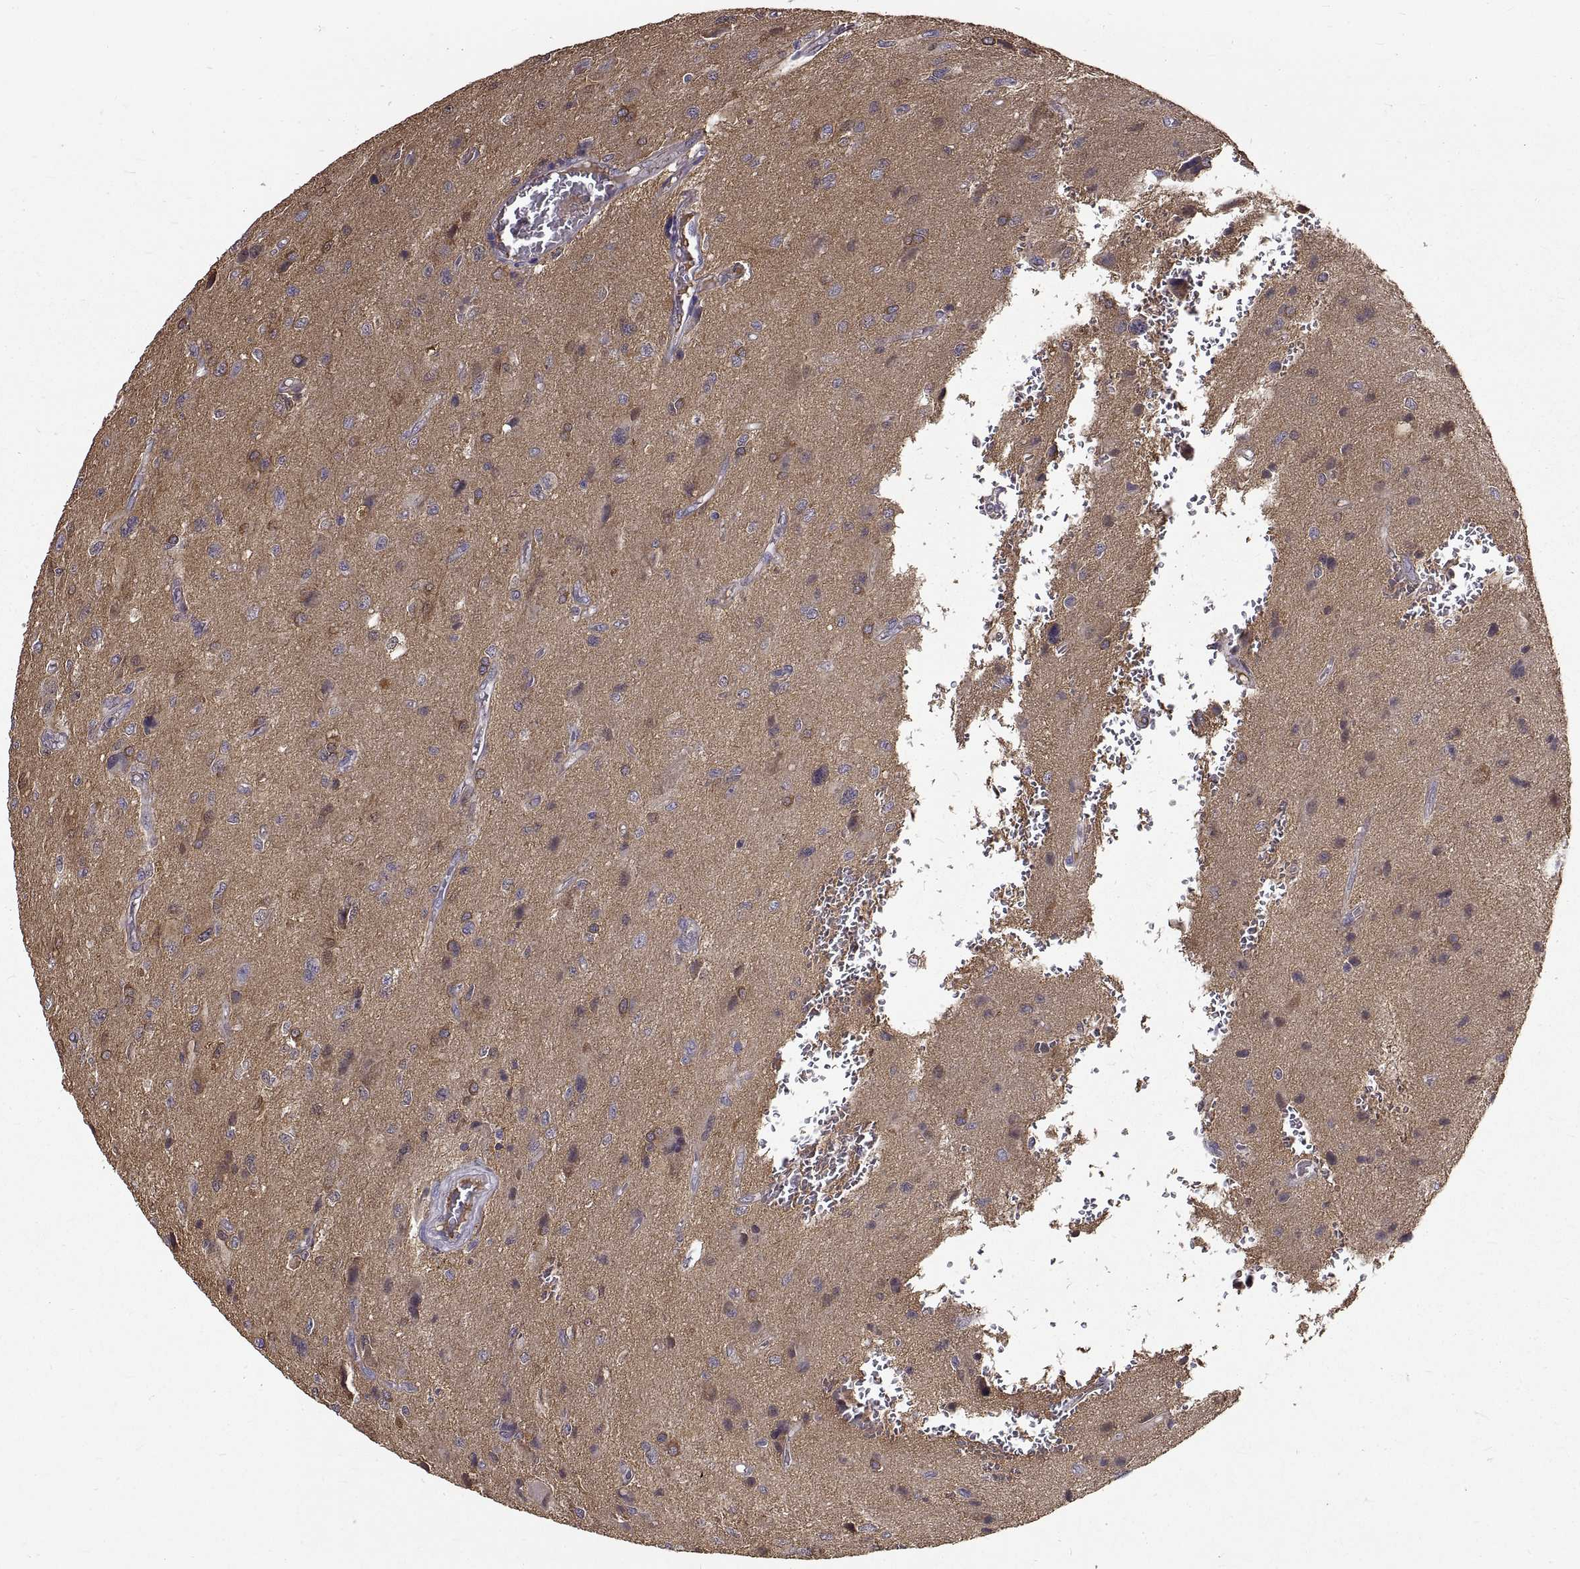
{"staining": {"intensity": "weak", "quantity": ">75%", "location": "cytoplasmic/membranous"}, "tissue": "glioma", "cell_type": "Tumor cells", "image_type": "cancer", "snomed": [{"axis": "morphology", "description": "Glioma, malignant, NOS"}, {"axis": "morphology", "description": "Glioma, malignant, High grade"}, {"axis": "topography", "description": "Brain"}], "caption": "Immunohistochemical staining of glioma (malignant) exhibits weak cytoplasmic/membranous protein positivity in about >75% of tumor cells.", "gene": "PEA15", "patient": {"sex": "female", "age": 71}}